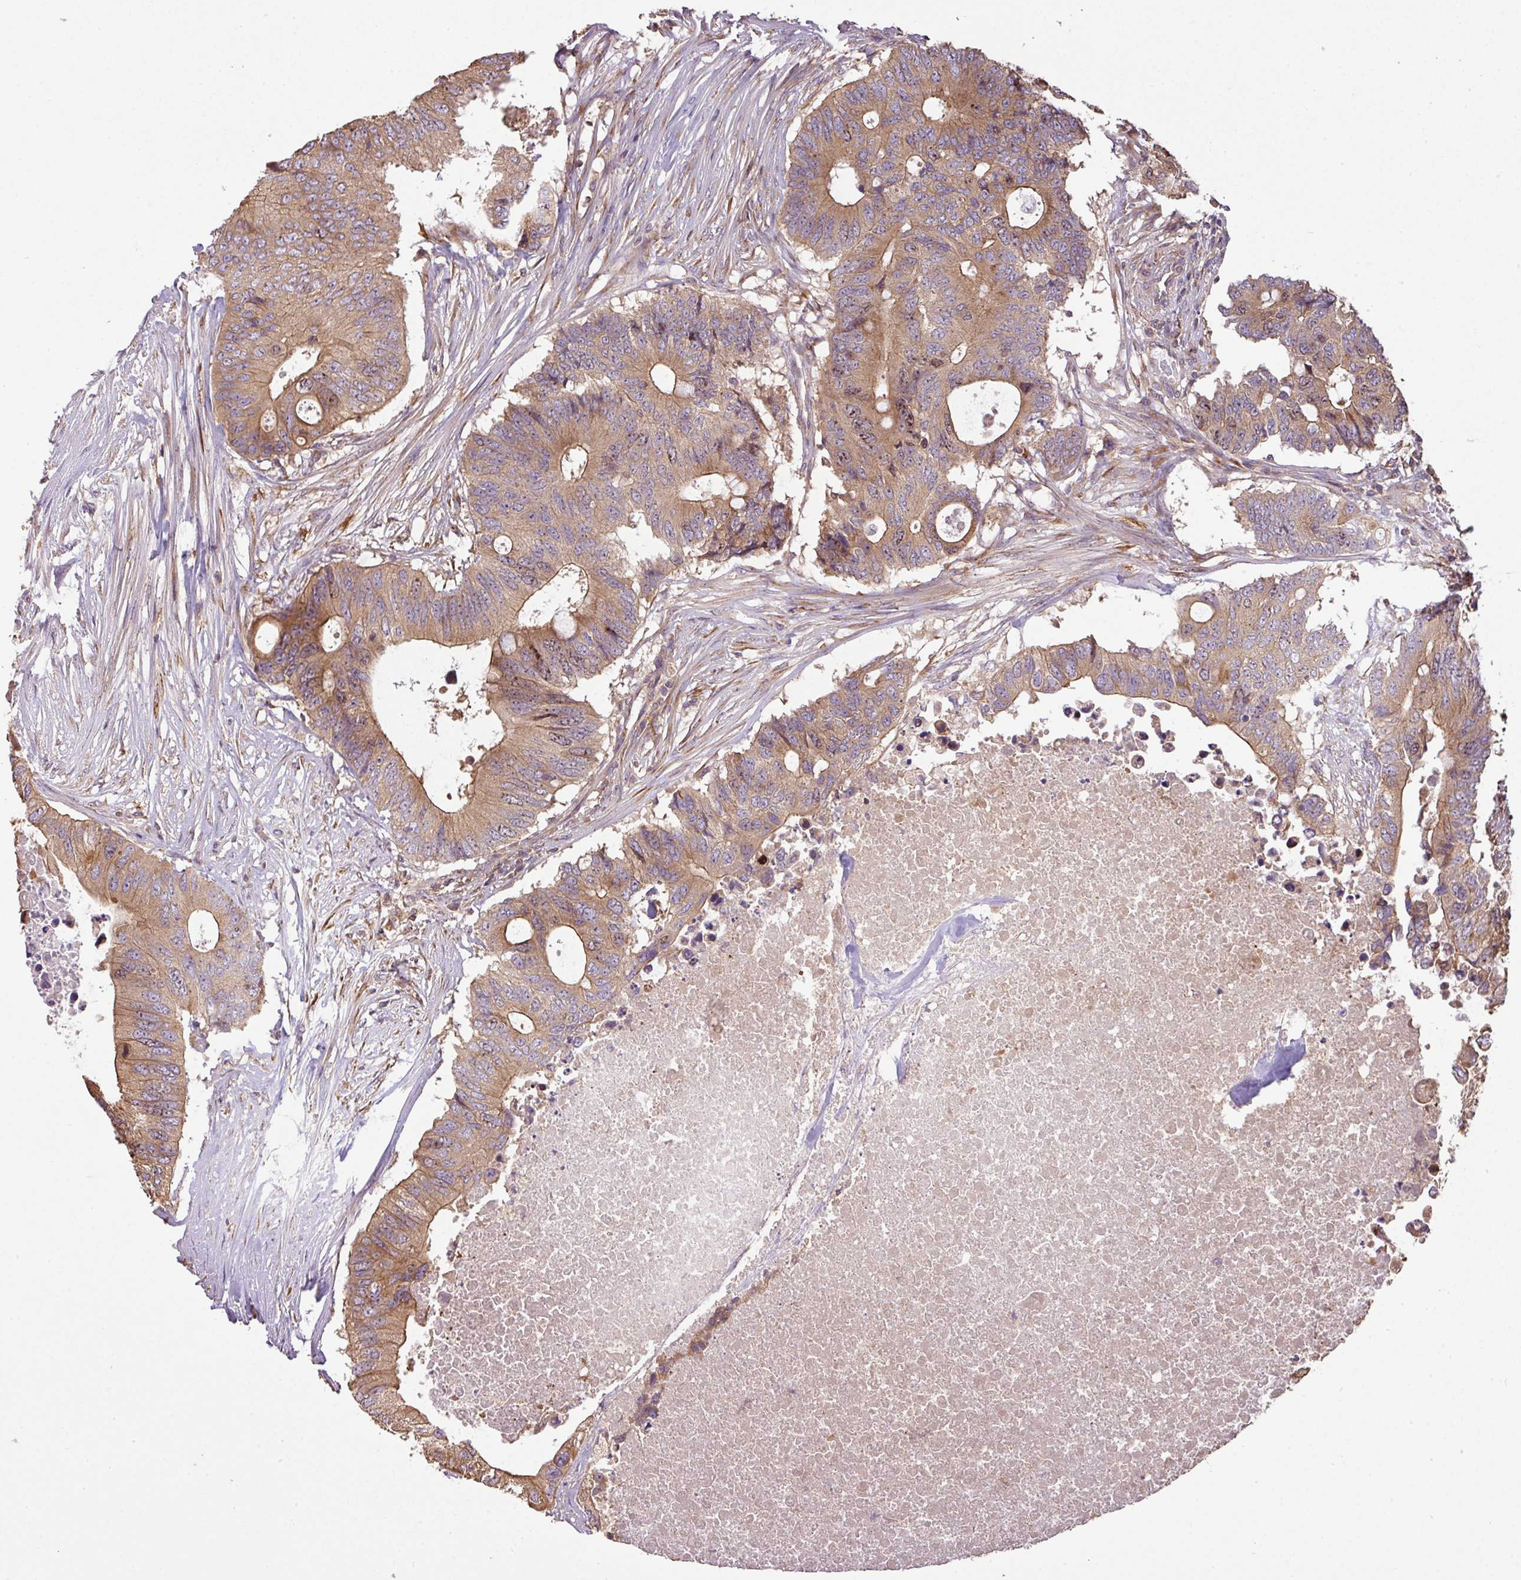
{"staining": {"intensity": "moderate", "quantity": ">75%", "location": "cytoplasmic/membranous,nuclear"}, "tissue": "colorectal cancer", "cell_type": "Tumor cells", "image_type": "cancer", "snomed": [{"axis": "morphology", "description": "Adenocarcinoma, NOS"}, {"axis": "topography", "description": "Colon"}], "caption": "Tumor cells display medium levels of moderate cytoplasmic/membranous and nuclear positivity in approximately >75% of cells in adenocarcinoma (colorectal).", "gene": "VENTX", "patient": {"sex": "male", "age": 71}}